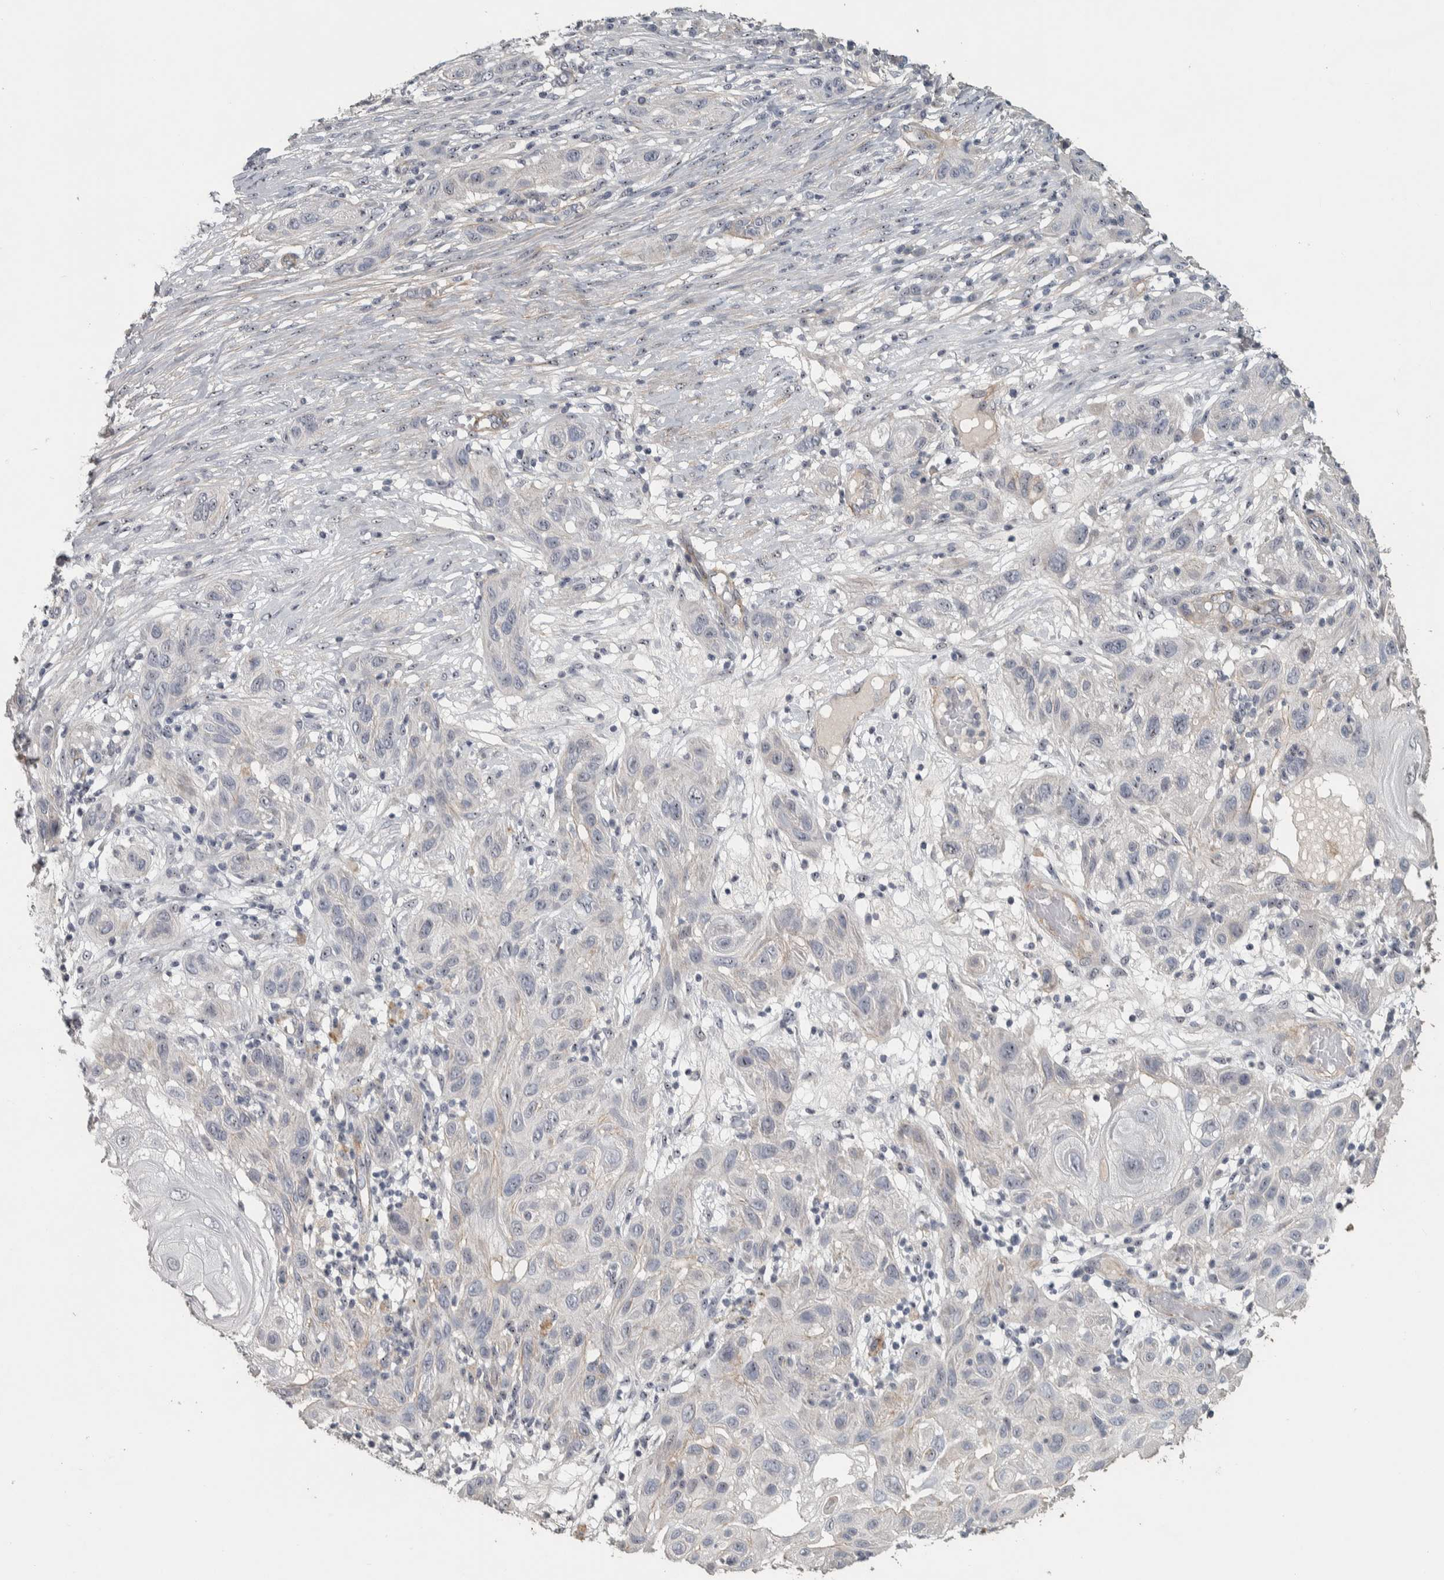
{"staining": {"intensity": "negative", "quantity": "none", "location": "none"}, "tissue": "skin cancer", "cell_type": "Tumor cells", "image_type": "cancer", "snomed": [{"axis": "morphology", "description": "Squamous cell carcinoma, NOS"}, {"axis": "topography", "description": "Skin"}], "caption": "A histopathology image of human squamous cell carcinoma (skin) is negative for staining in tumor cells.", "gene": "DCAF10", "patient": {"sex": "female", "age": 96}}